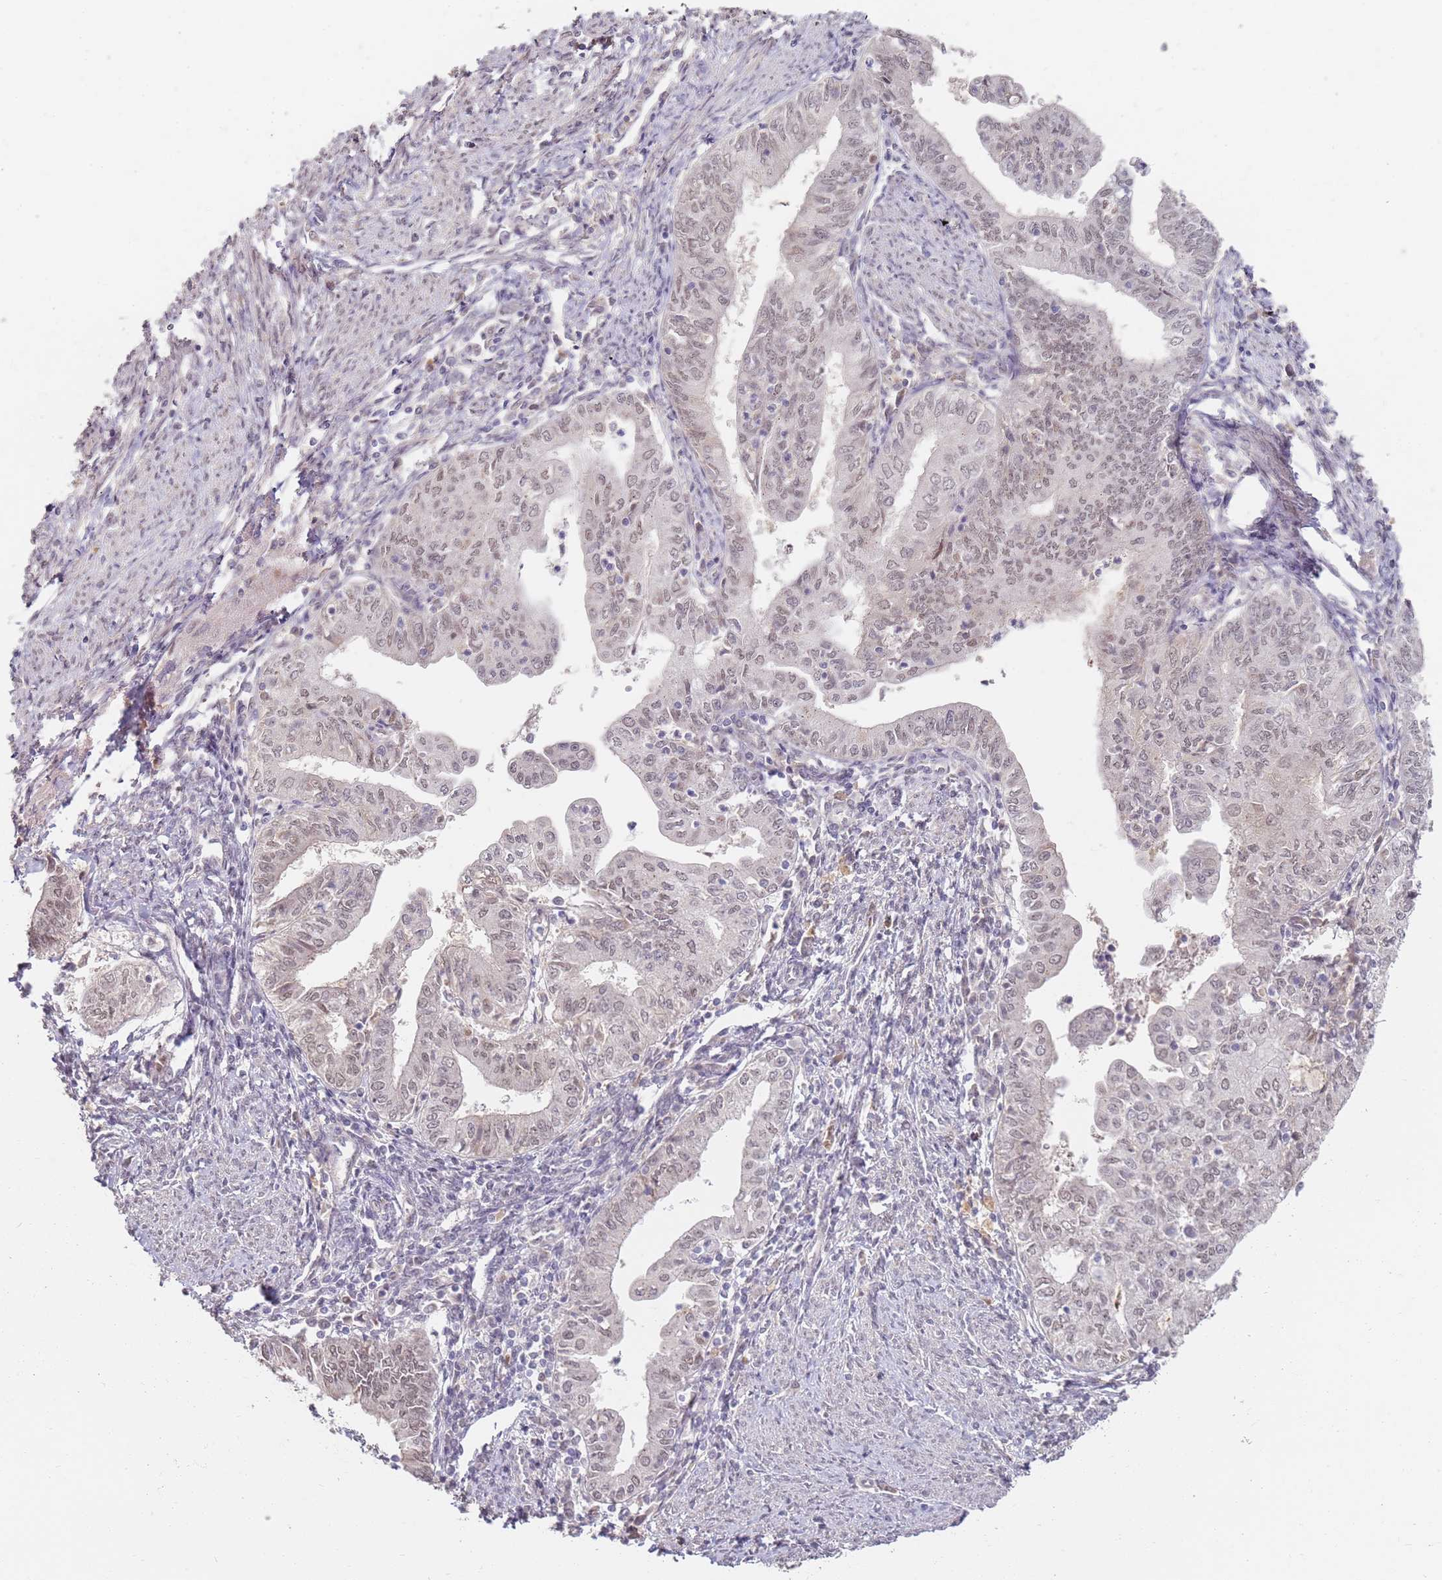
{"staining": {"intensity": "moderate", "quantity": ">75%", "location": "nuclear"}, "tissue": "endometrial cancer", "cell_type": "Tumor cells", "image_type": "cancer", "snomed": [{"axis": "morphology", "description": "Adenocarcinoma, NOS"}, {"axis": "topography", "description": "Endometrium"}], "caption": "This histopathology image shows endometrial adenocarcinoma stained with immunohistochemistry to label a protein in brown. The nuclear of tumor cells show moderate positivity for the protein. Nuclei are counter-stained blue.", "gene": "WDR93", "patient": {"sex": "female", "age": 66}}